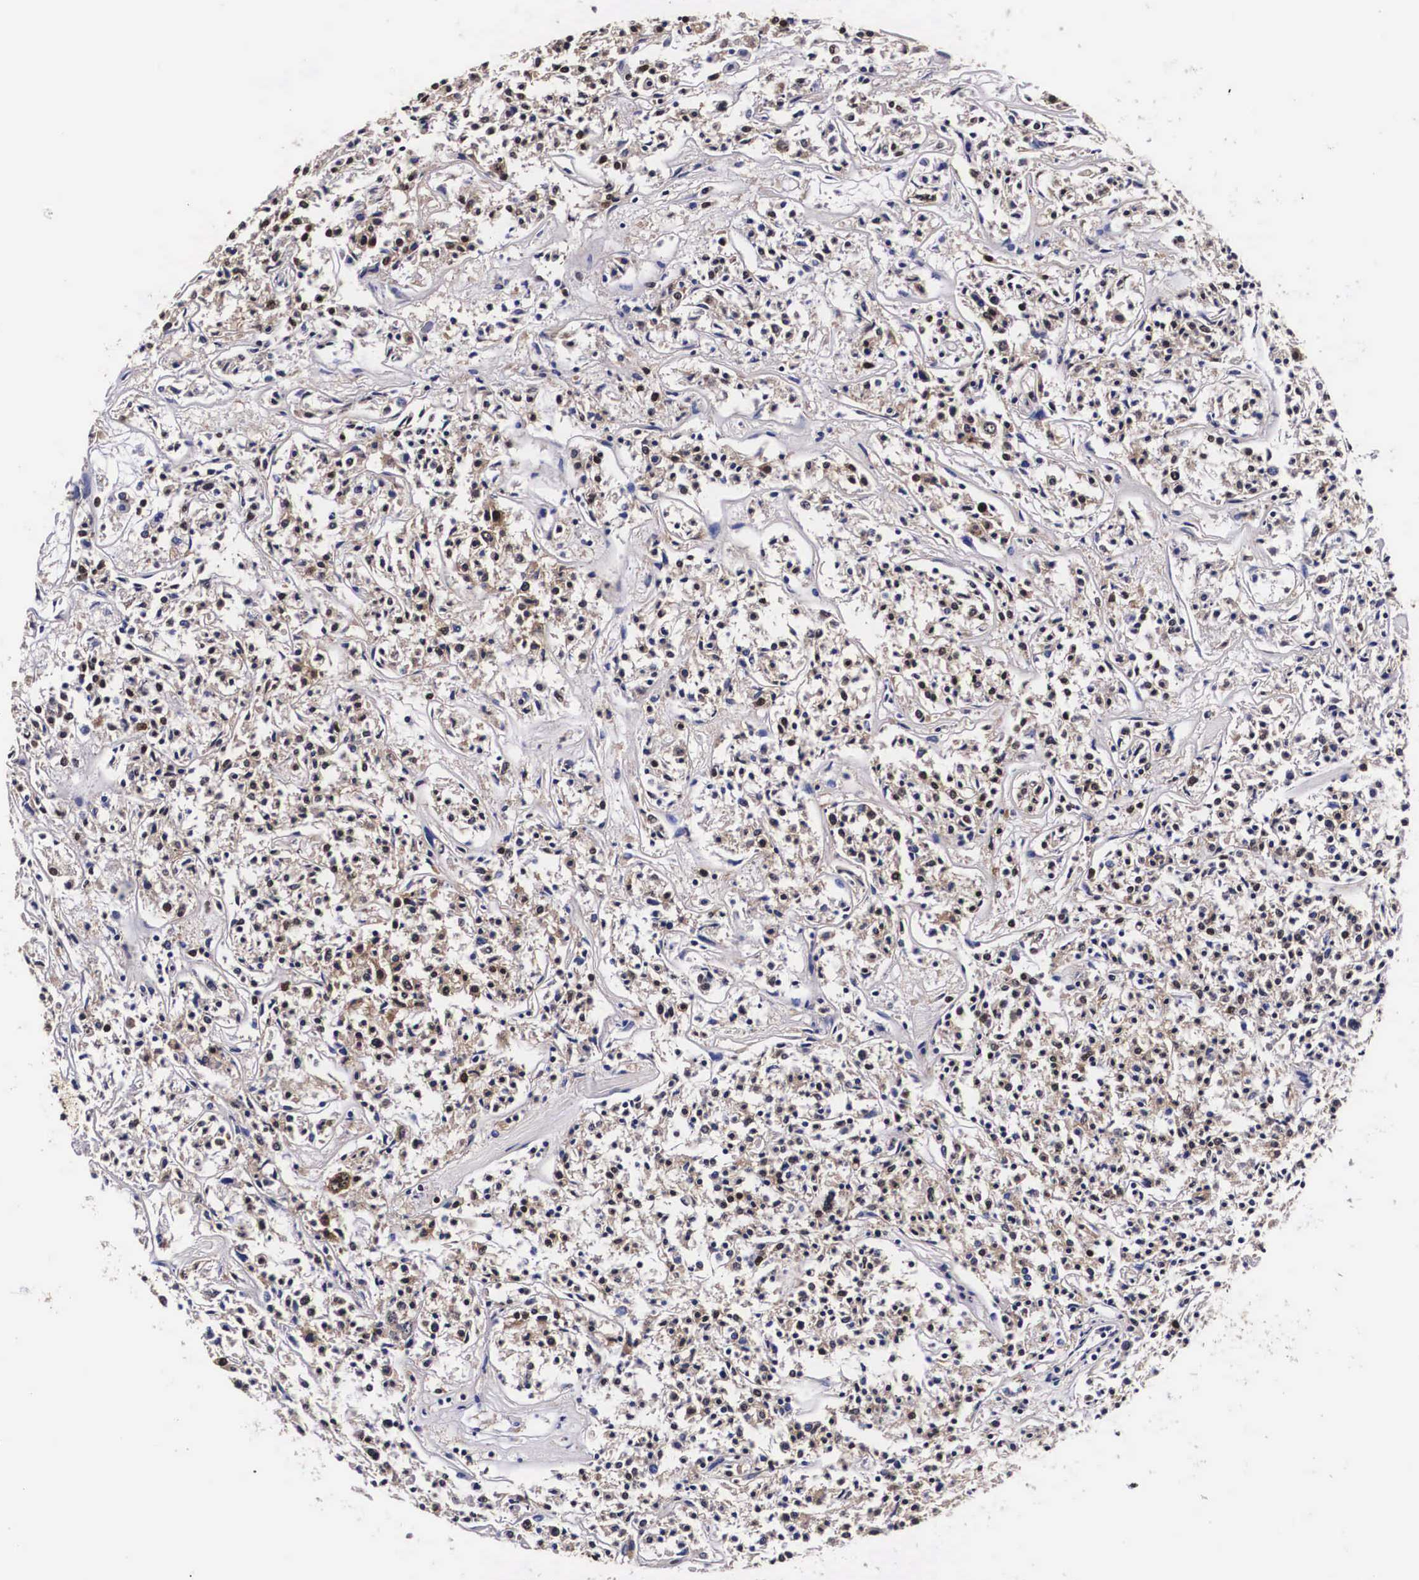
{"staining": {"intensity": "strong", "quantity": ">75%", "location": "cytoplasmic/membranous,nuclear"}, "tissue": "lymphoma", "cell_type": "Tumor cells", "image_type": "cancer", "snomed": [{"axis": "morphology", "description": "Malignant lymphoma, non-Hodgkin's type, Low grade"}, {"axis": "topography", "description": "Small intestine"}], "caption": "Strong cytoplasmic/membranous and nuclear protein expression is appreciated in about >75% of tumor cells in lymphoma. The protein of interest is shown in brown color, while the nuclei are stained blue.", "gene": "PABPN1", "patient": {"sex": "female", "age": 59}}